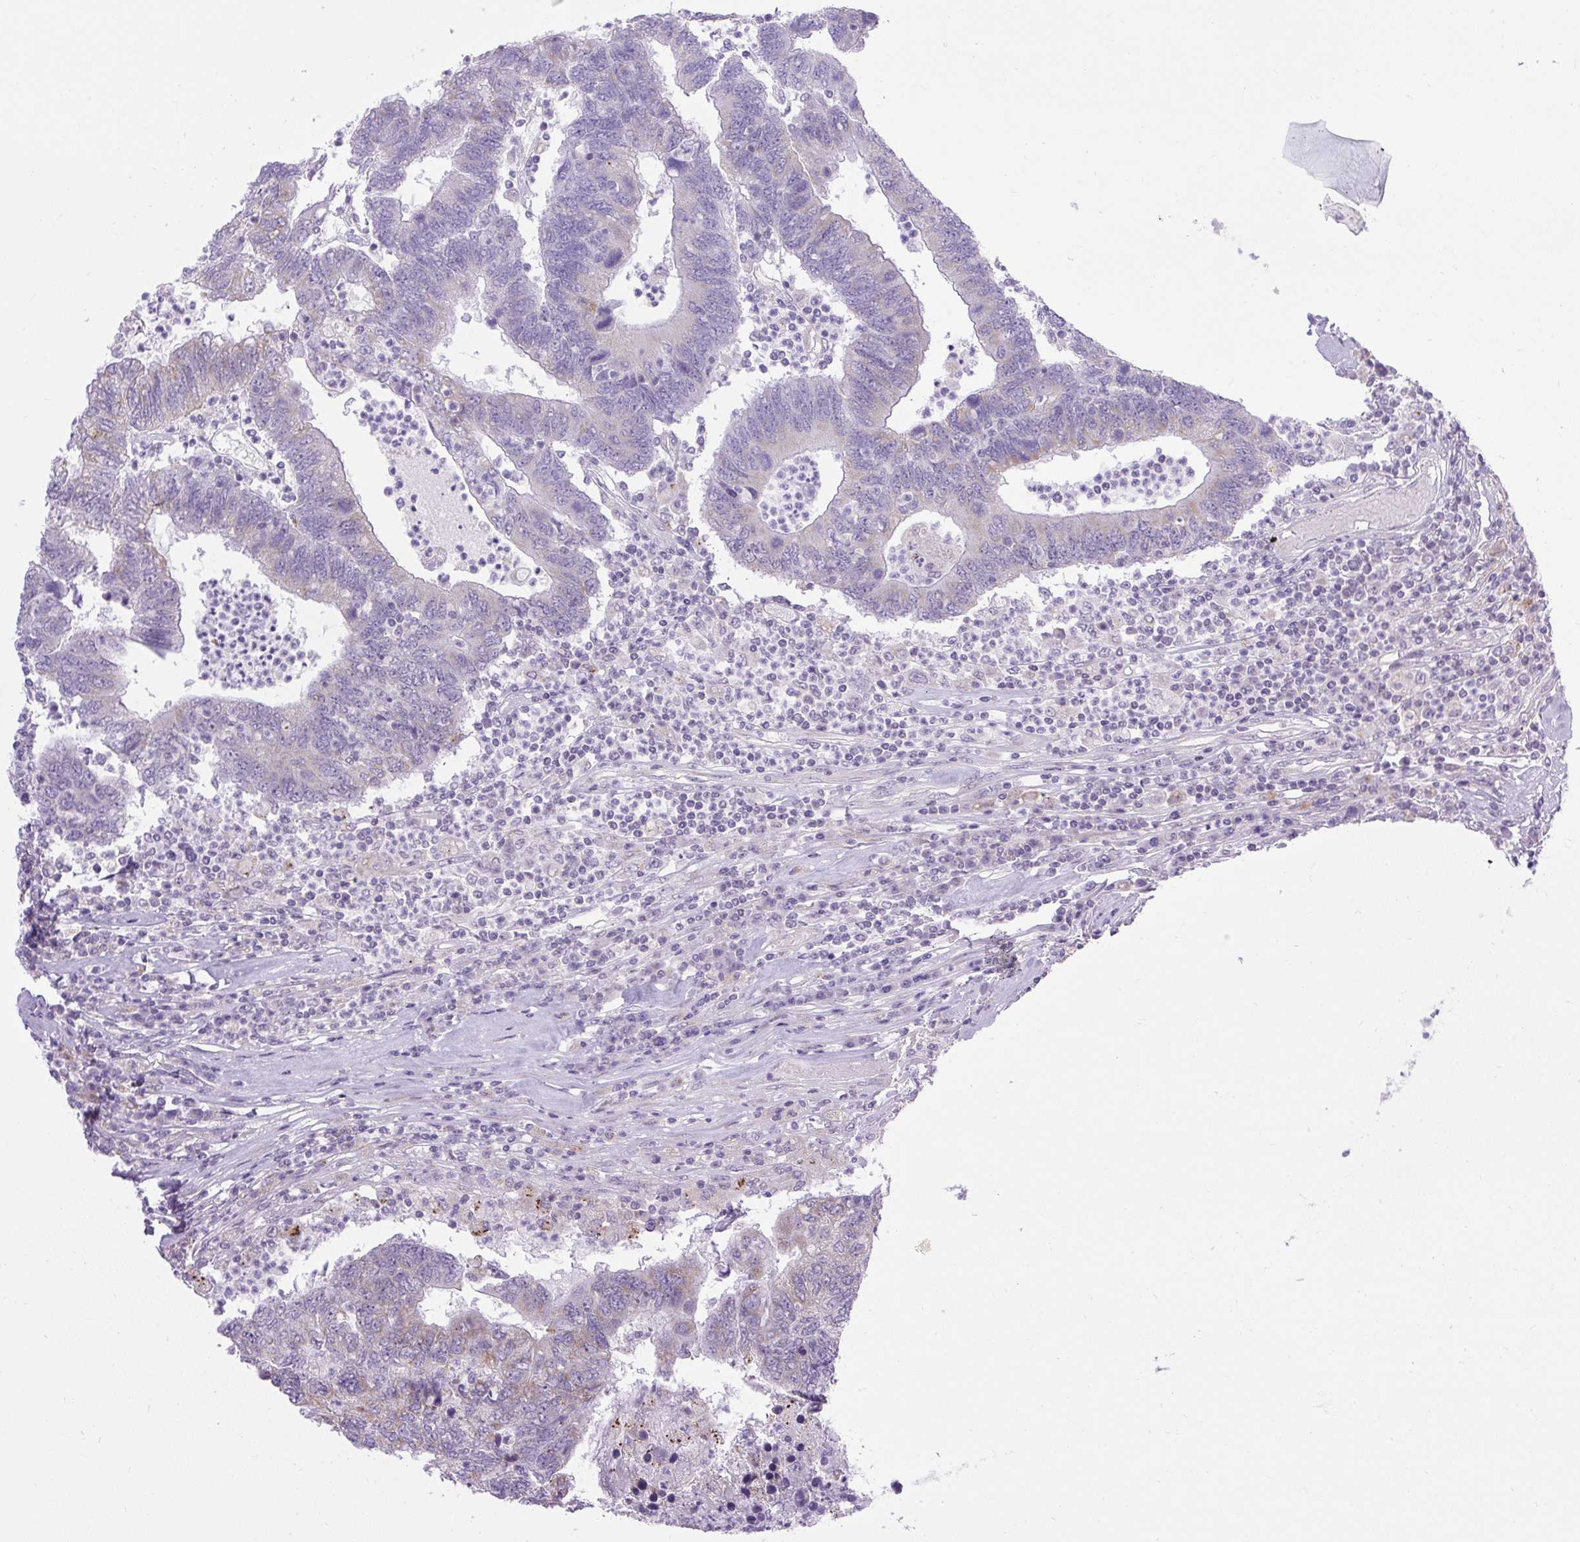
{"staining": {"intensity": "weak", "quantity": "<25%", "location": "cytoplasmic/membranous"}, "tissue": "colorectal cancer", "cell_type": "Tumor cells", "image_type": "cancer", "snomed": [{"axis": "morphology", "description": "Adenocarcinoma, NOS"}, {"axis": "topography", "description": "Colon"}], "caption": "IHC photomicrograph of neoplastic tissue: human colorectal cancer (adenocarcinoma) stained with DAB (3,3'-diaminobenzidine) shows no significant protein staining in tumor cells. (DAB (3,3'-diaminobenzidine) IHC with hematoxylin counter stain).", "gene": "RNASE10", "patient": {"sex": "female", "age": 48}}